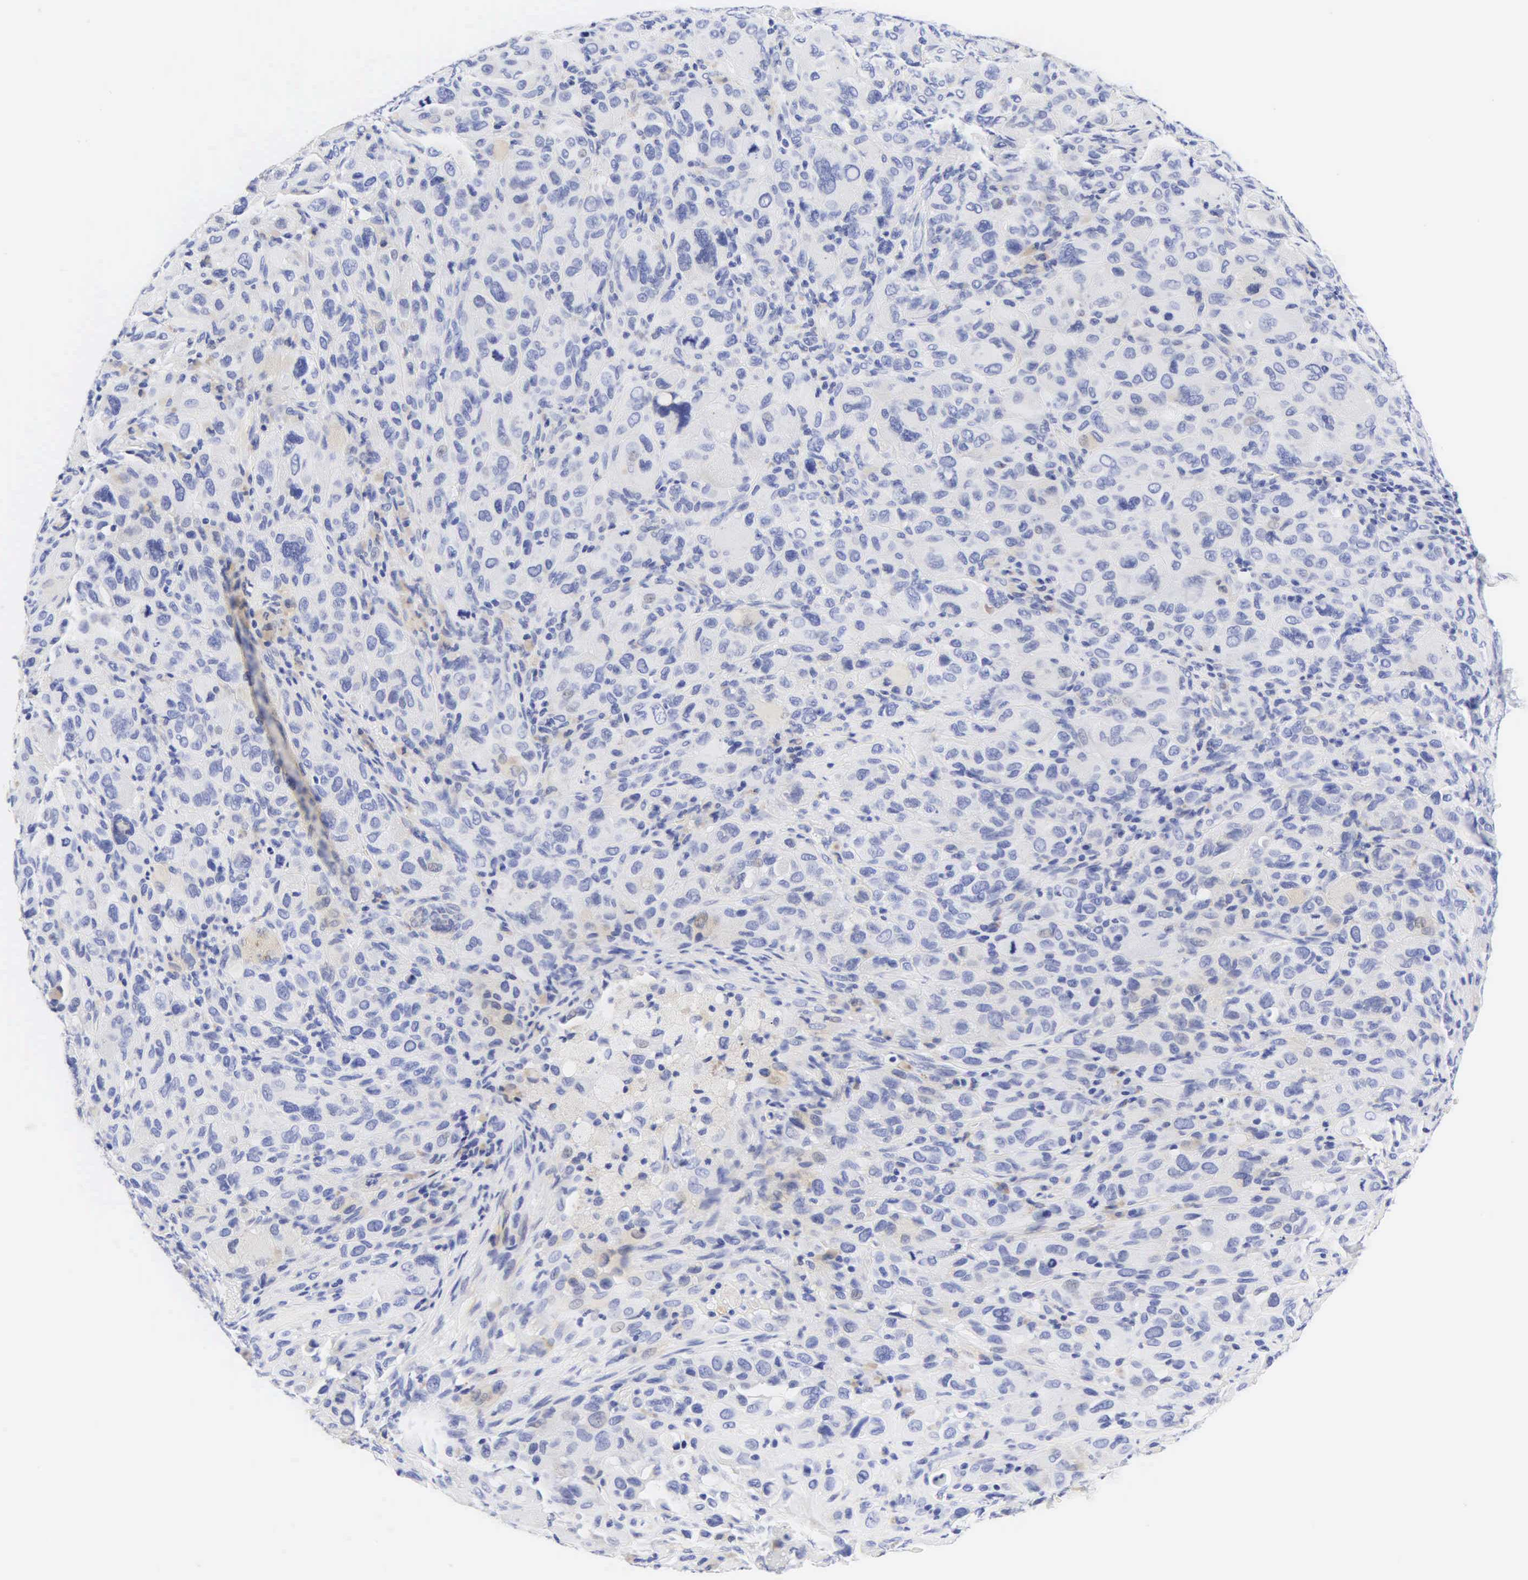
{"staining": {"intensity": "negative", "quantity": "none", "location": "none"}, "tissue": "melanoma", "cell_type": "Tumor cells", "image_type": "cancer", "snomed": [{"axis": "morphology", "description": "Malignant melanoma, Metastatic site"}, {"axis": "topography", "description": "Skin"}], "caption": "This is an IHC image of human melanoma. There is no expression in tumor cells.", "gene": "DES", "patient": {"sex": "male", "age": 32}}